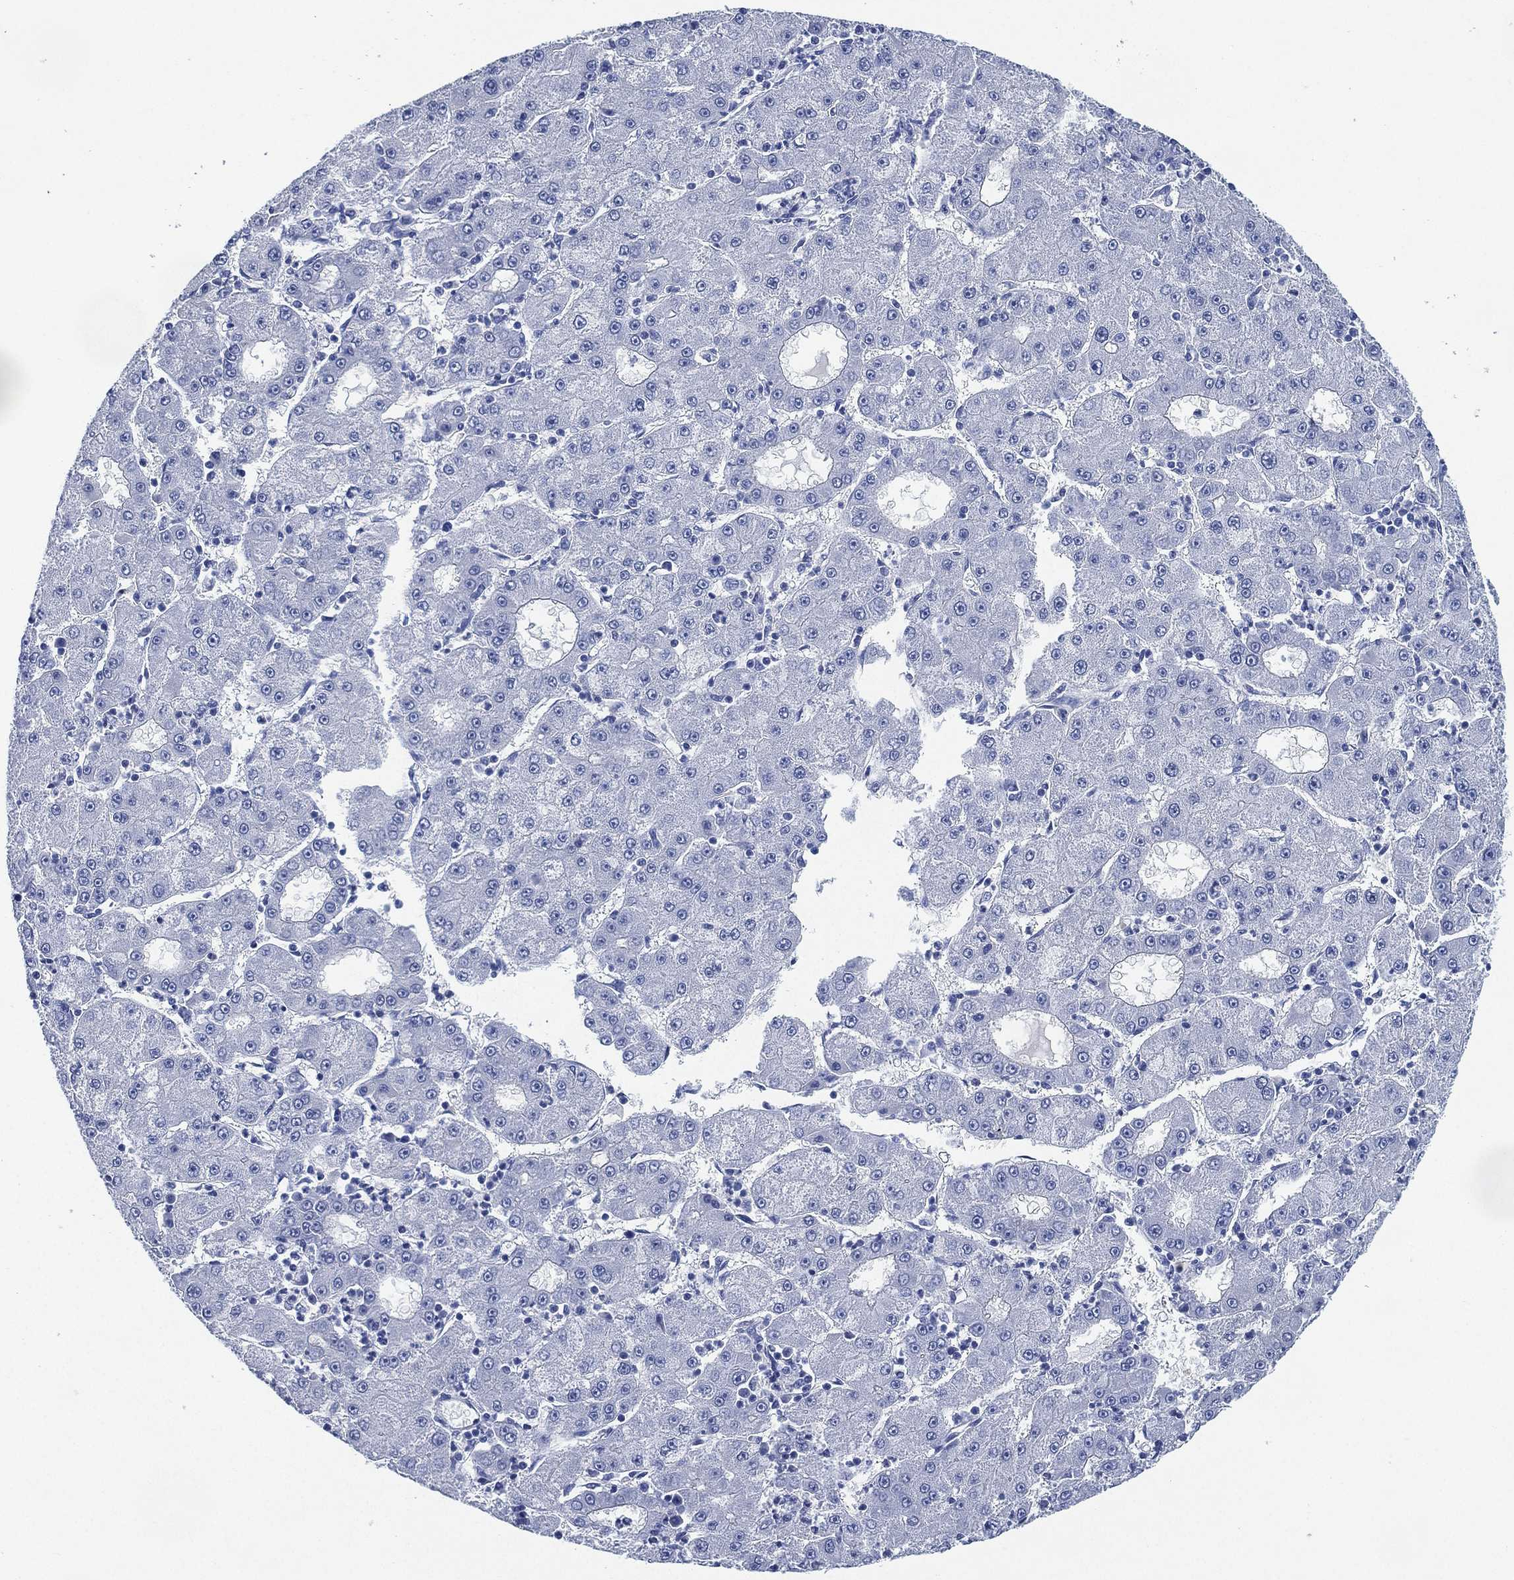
{"staining": {"intensity": "negative", "quantity": "none", "location": "none"}, "tissue": "liver cancer", "cell_type": "Tumor cells", "image_type": "cancer", "snomed": [{"axis": "morphology", "description": "Carcinoma, Hepatocellular, NOS"}, {"axis": "topography", "description": "Liver"}], "caption": "This photomicrograph is of liver cancer stained with immunohistochemistry (IHC) to label a protein in brown with the nuclei are counter-stained blue. There is no staining in tumor cells.", "gene": "CCDC70", "patient": {"sex": "male", "age": 73}}